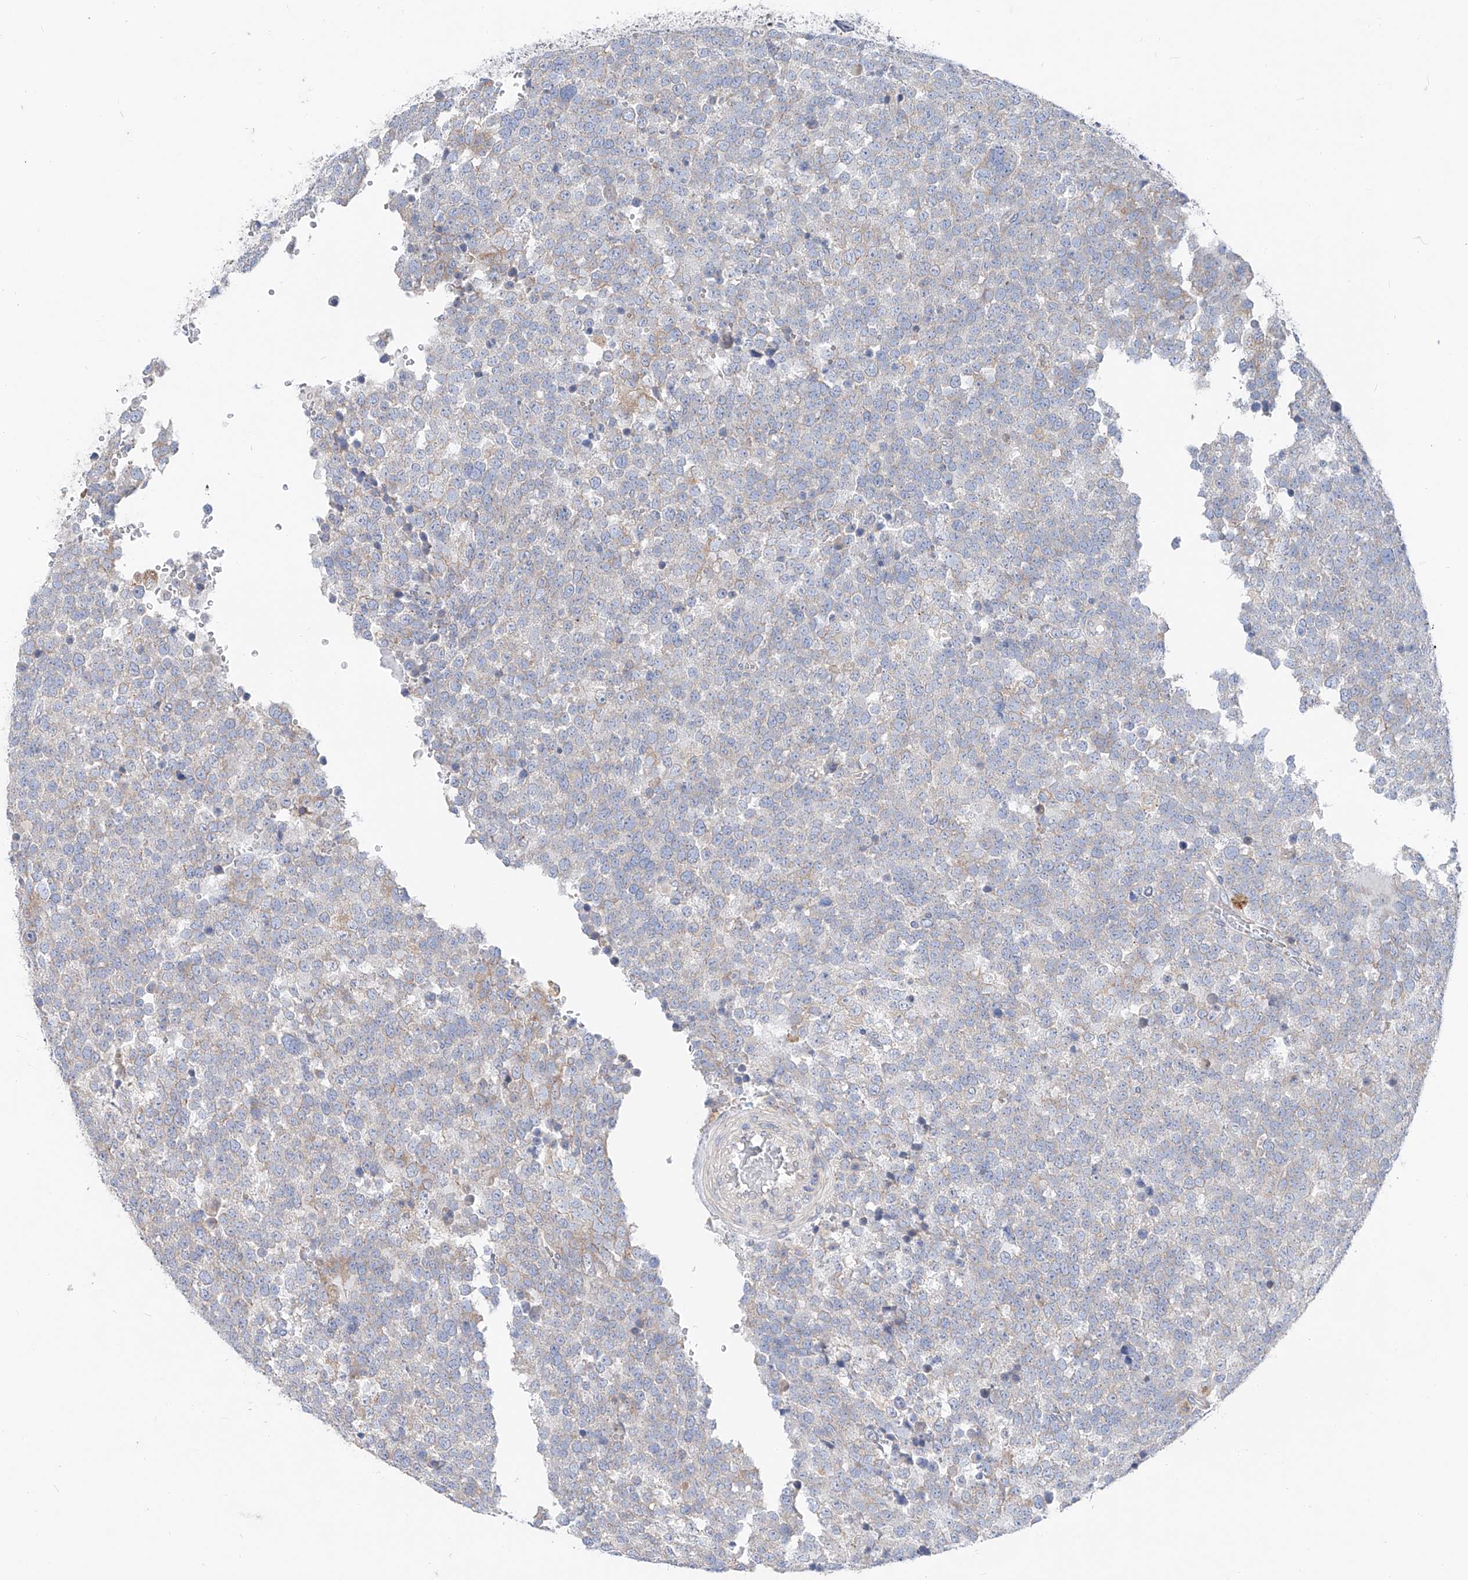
{"staining": {"intensity": "negative", "quantity": "none", "location": "none"}, "tissue": "testis cancer", "cell_type": "Tumor cells", "image_type": "cancer", "snomed": [{"axis": "morphology", "description": "Seminoma, NOS"}, {"axis": "topography", "description": "Testis"}], "caption": "Immunohistochemistry image of testis cancer stained for a protein (brown), which reveals no positivity in tumor cells.", "gene": "UFL1", "patient": {"sex": "male", "age": 71}}